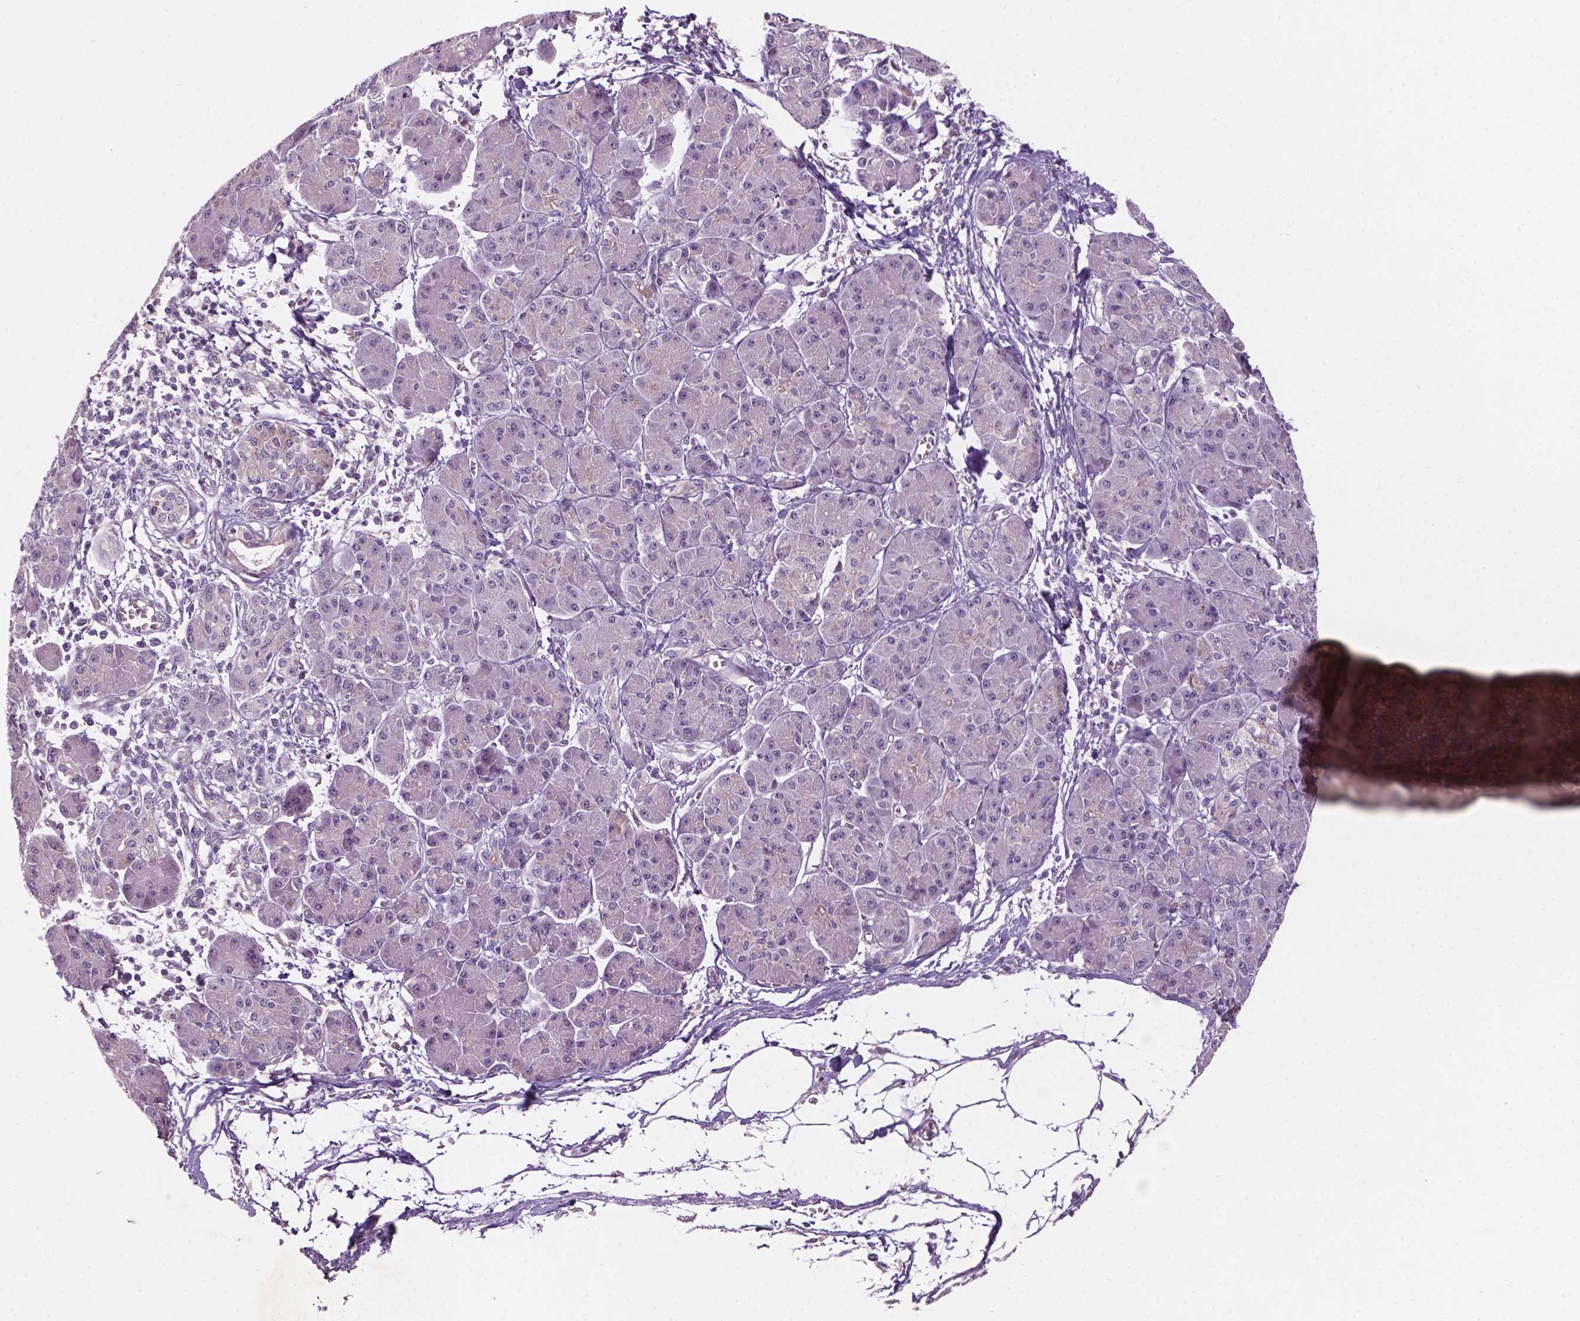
{"staining": {"intensity": "negative", "quantity": "none", "location": "none"}, "tissue": "pancreatic cancer", "cell_type": "Tumor cells", "image_type": "cancer", "snomed": [{"axis": "morphology", "description": "Adenocarcinoma, NOS"}, {"axis": "topography", "description": "Pancreas"}], "caption": "The histopathology image displays no significant expression in tumor cells of adenocarcinoma (pancreatic).", "gene": "GXYLT2", "patient": {"sex": "male", "age": 70}}